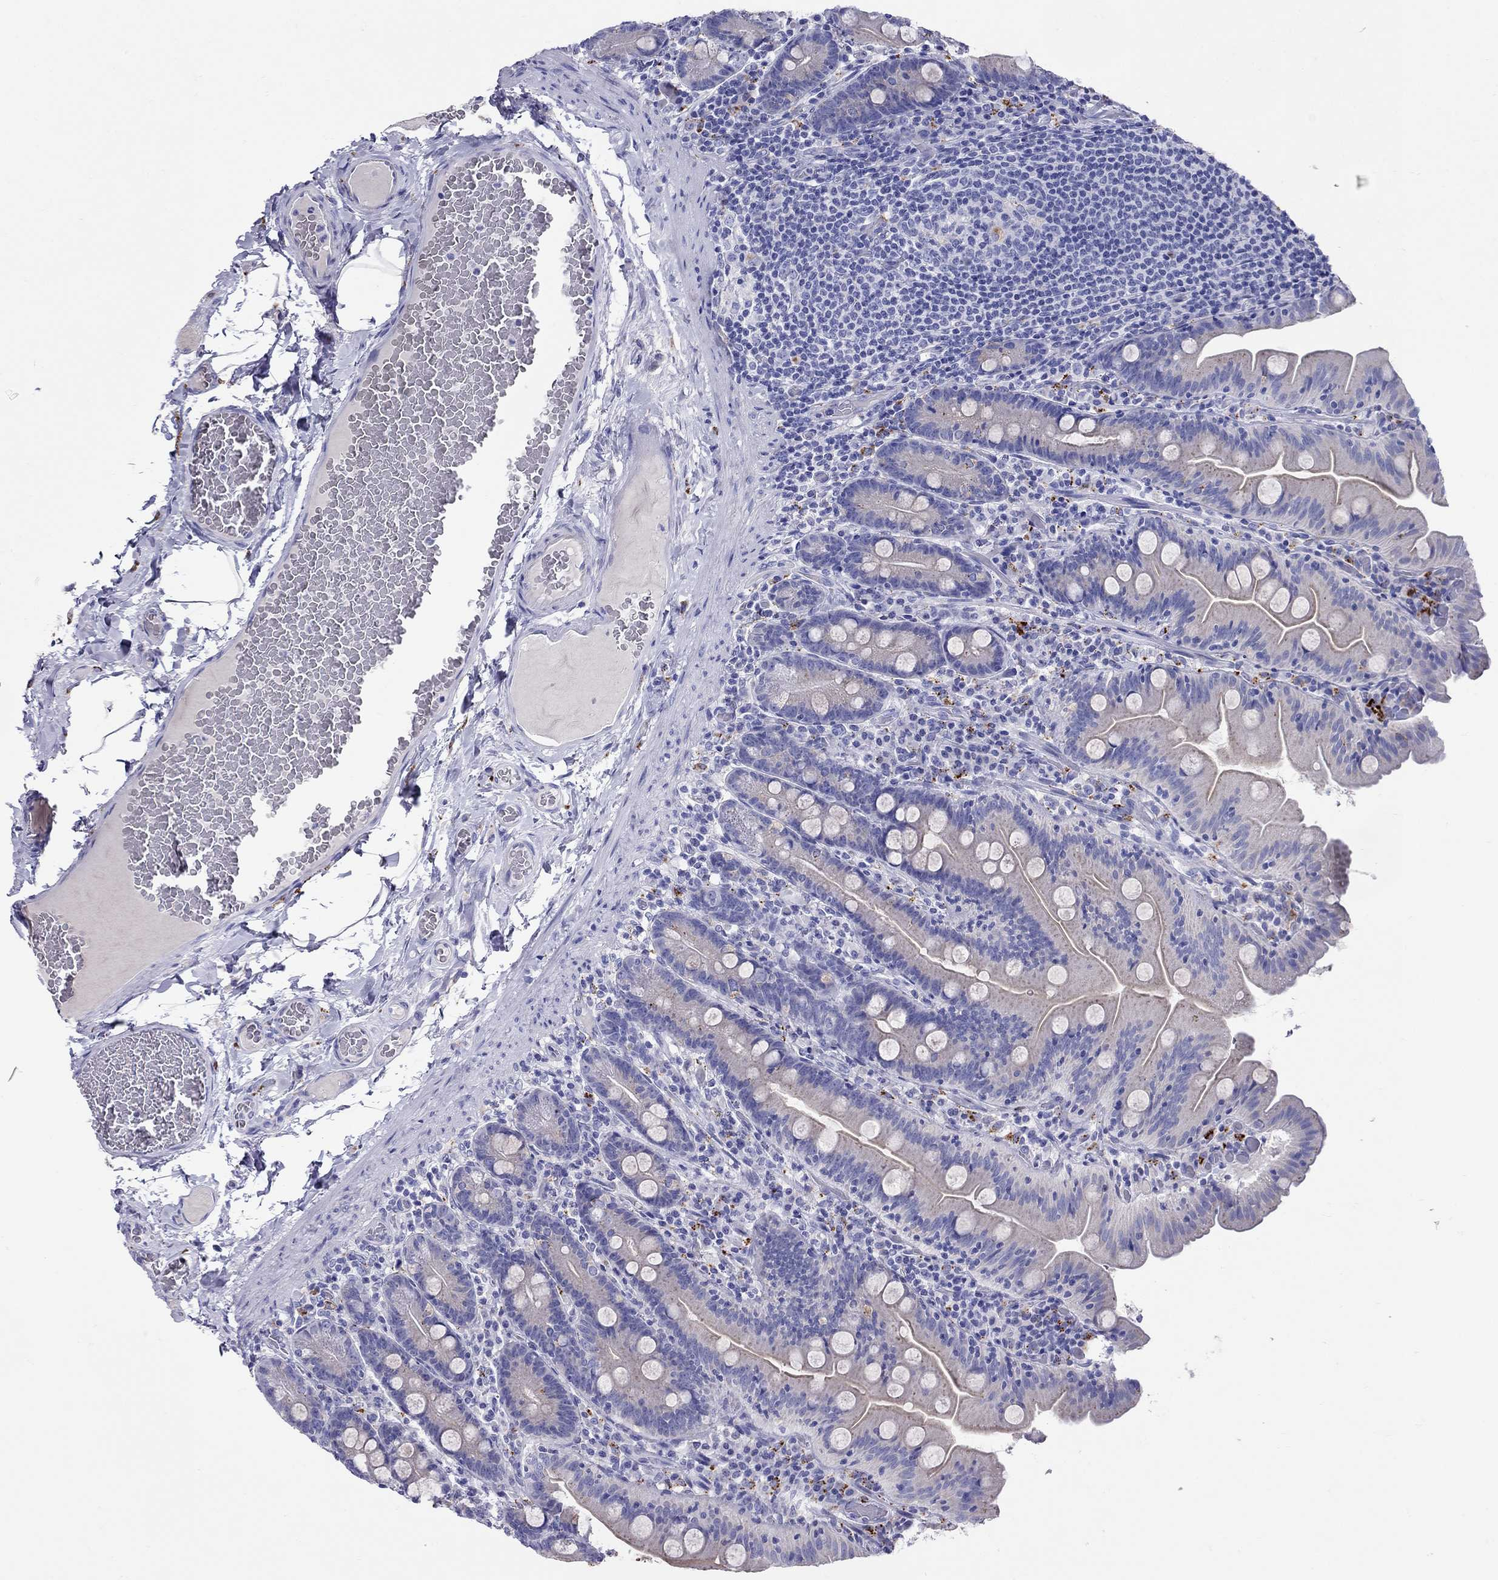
{"staining": {"intensity": "weak", "quantity": "<25%", "location": "cytoplasmic/membranous"}, "tissue": "small intestine", "cell_type": "Glandular cells", "image_type": "normal", "snomed": [{"axis": "morphology", "description": "Normal tissue, NOS"}, {"axis": "topography", "description": "Small intestine"}], "caption": "This is a image of IHC staining of benign small intestine, which shows no staining in glandular cells.", "gene": "CLPSL2", "patient": {"sex": "male", "age": 37}}